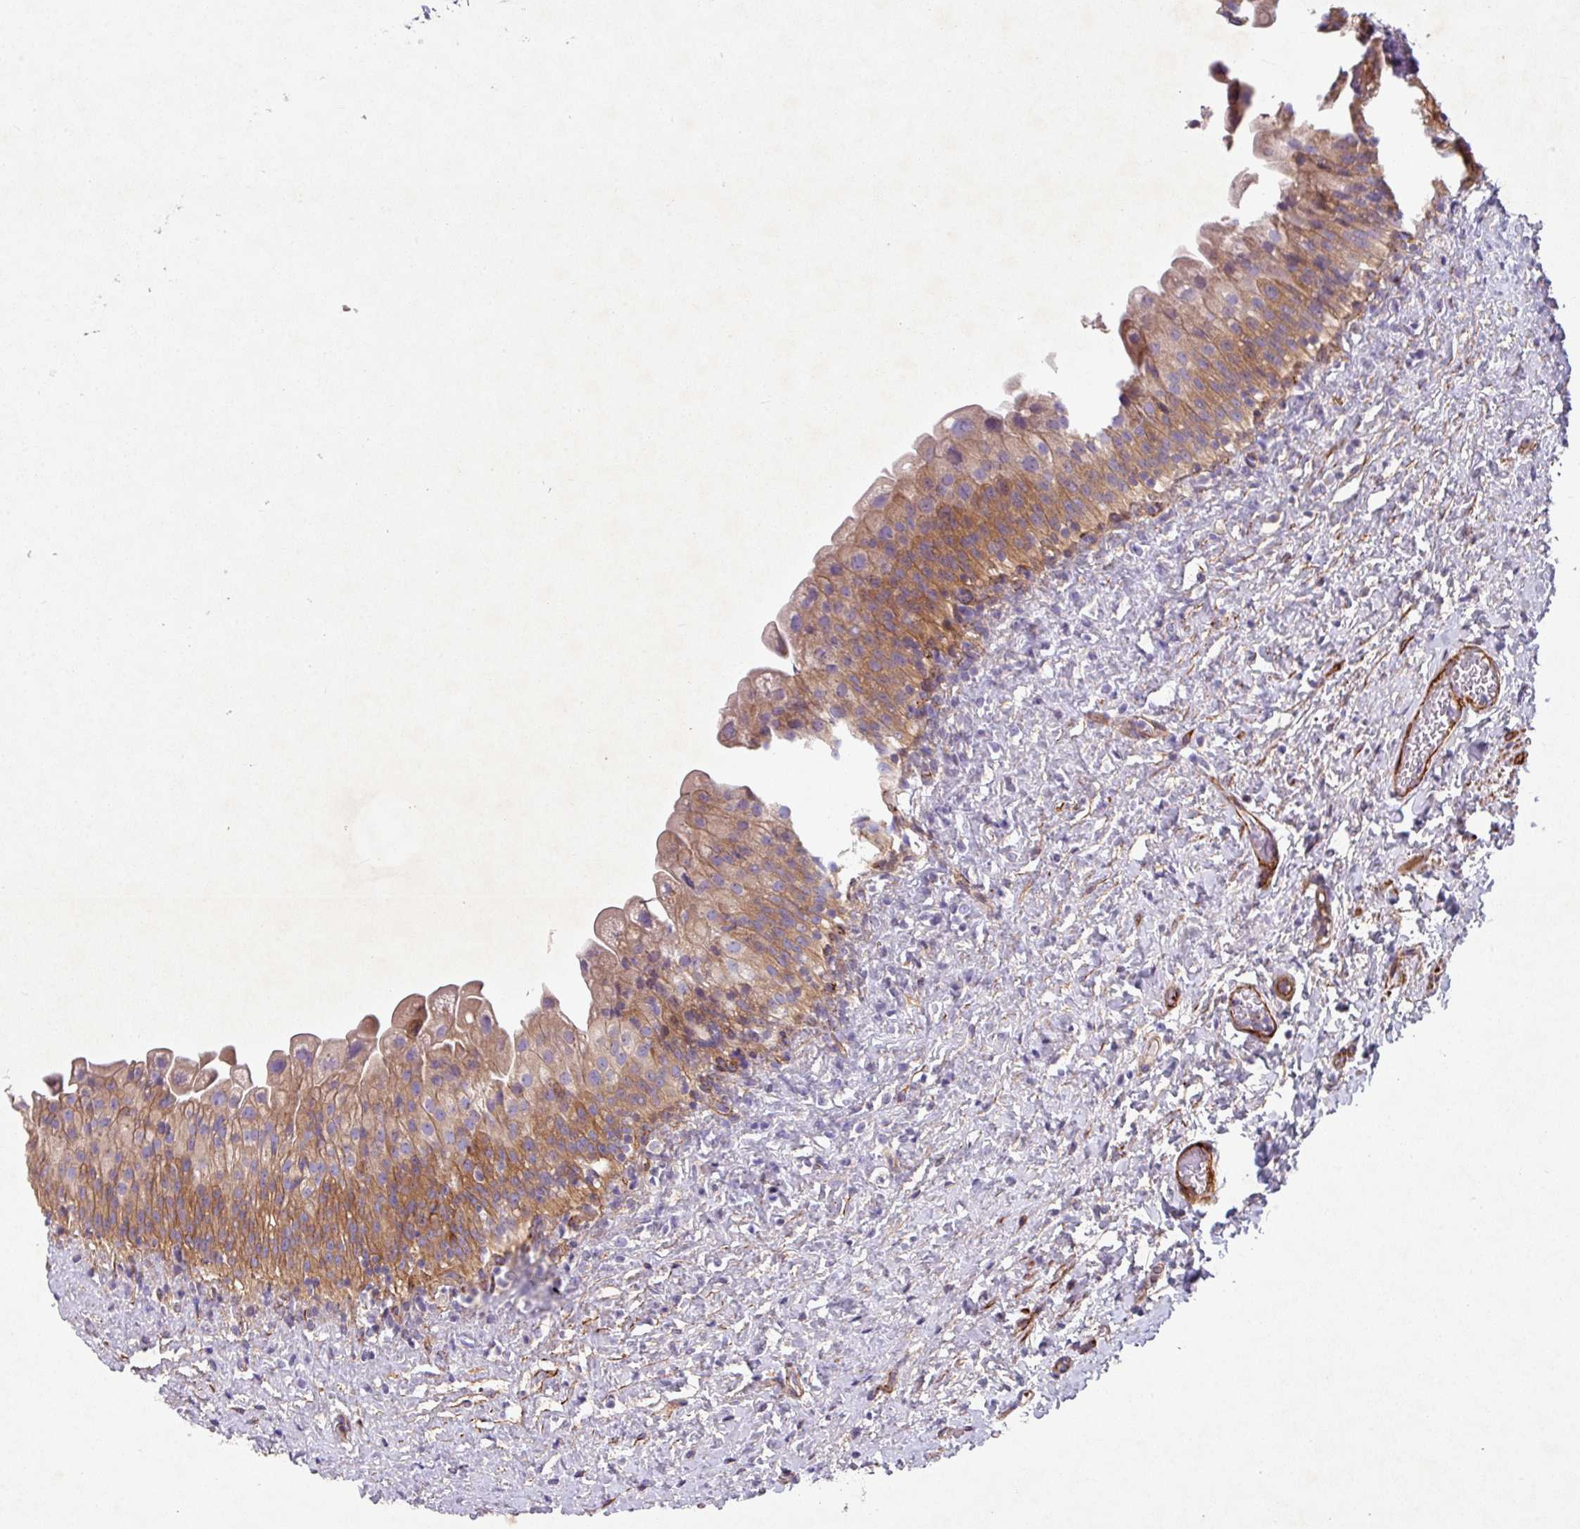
{"staining": {"intensity": "moderate", "quantity": ">75%", "location": "cytoplasmic/membranous"}, "tissue": "urinary bladder", "cell_type": "Urothelial cells", "image_type": "normal", "snomed": [{"axis": "morphology", "description": "Normal tissue, NOS"}, {"axis": "topography", "description": "Urinary bladder"}], "caption": "Moderate cytoplasmic/membranous expression is present in approximately >75% of urothelial cells in unremarkable urinary bladder. (brown staining indicates protein expression, while blue staining denotes nuclei).", "gene": "ATP2C2", "patient": {"sex": "female", "age": 27}}